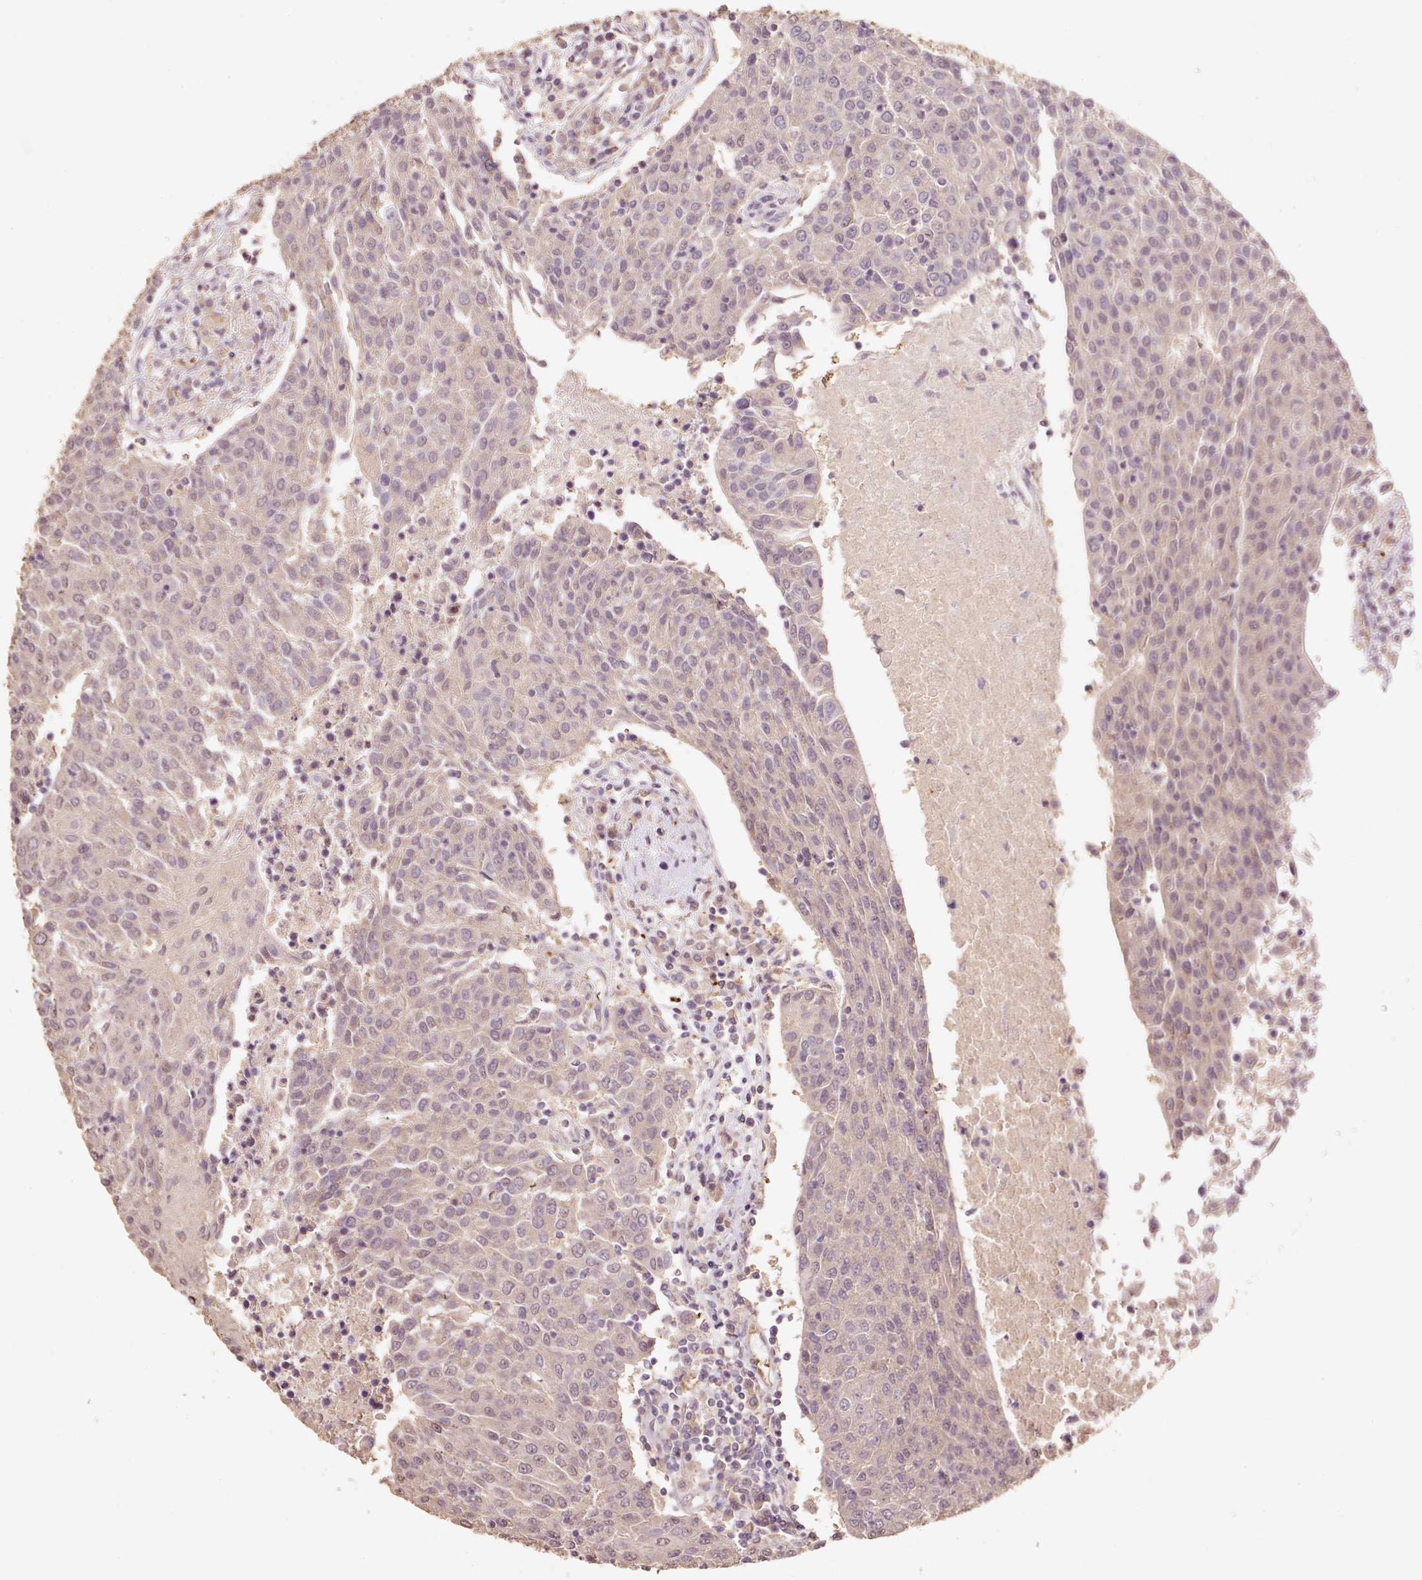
{"staining": {"intensity": "weak", "quantity": "<25%", "location": "cytoplasmic/membranous"}, "tissue": "urothelial cancer", "cell_type": "Tumor cells", "image_type": "cancer", "snomed": [{"axis": "morphology", "description": "Urothelial carcinoma, High grade"}, {"axis": "topography", "description": "Urinary bladder"}], "caption": "Immunohistochemistry (IHC) of high-grade urothelial carcinoma demonstrates no staining in tumor cells.", "gene": "HERC2", "patient": {"sex": "female", "age": 85}}